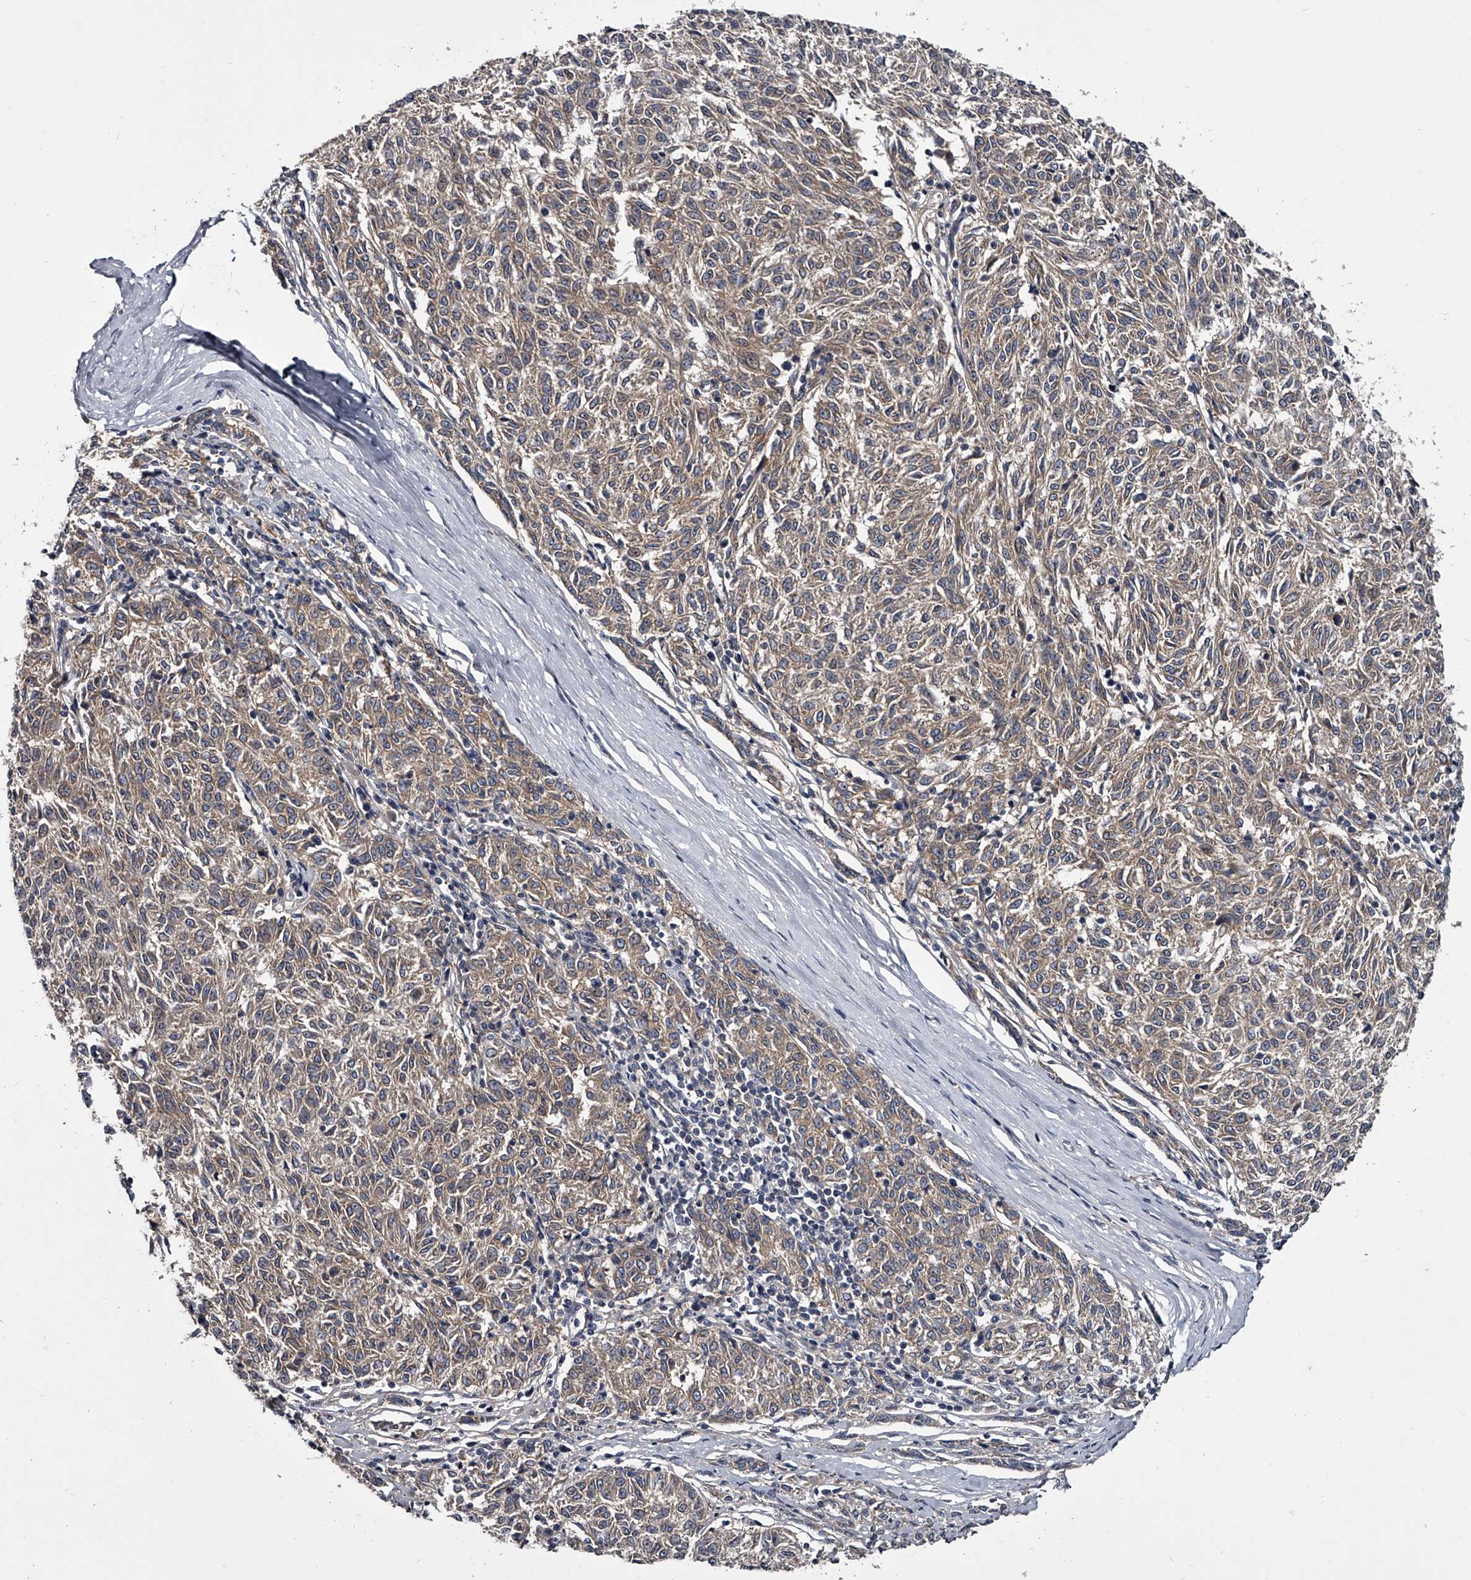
{"staining": {"intensity": "weak", "quantity": "<25%", "location": "cytoplasmic/membranous"}, "tissue": "melanoma", "cell_type": "Tumor cells", "image_type": "cancer", "snomed": [{"axis": "morphology", "description": "Malignant melanoma, NOS"}, {"axis": "topography", "description": "Skin"}], "caption": "Immunohistochemistry (IHC) image of neoplastic tissue: malignant melanoma stained with DAB (3,3'-diaminobenzidine) shows no significant protein expression in tumor cells.", "gene": "GAPVD1", "patient": {"sex": "female", "age": 72}}